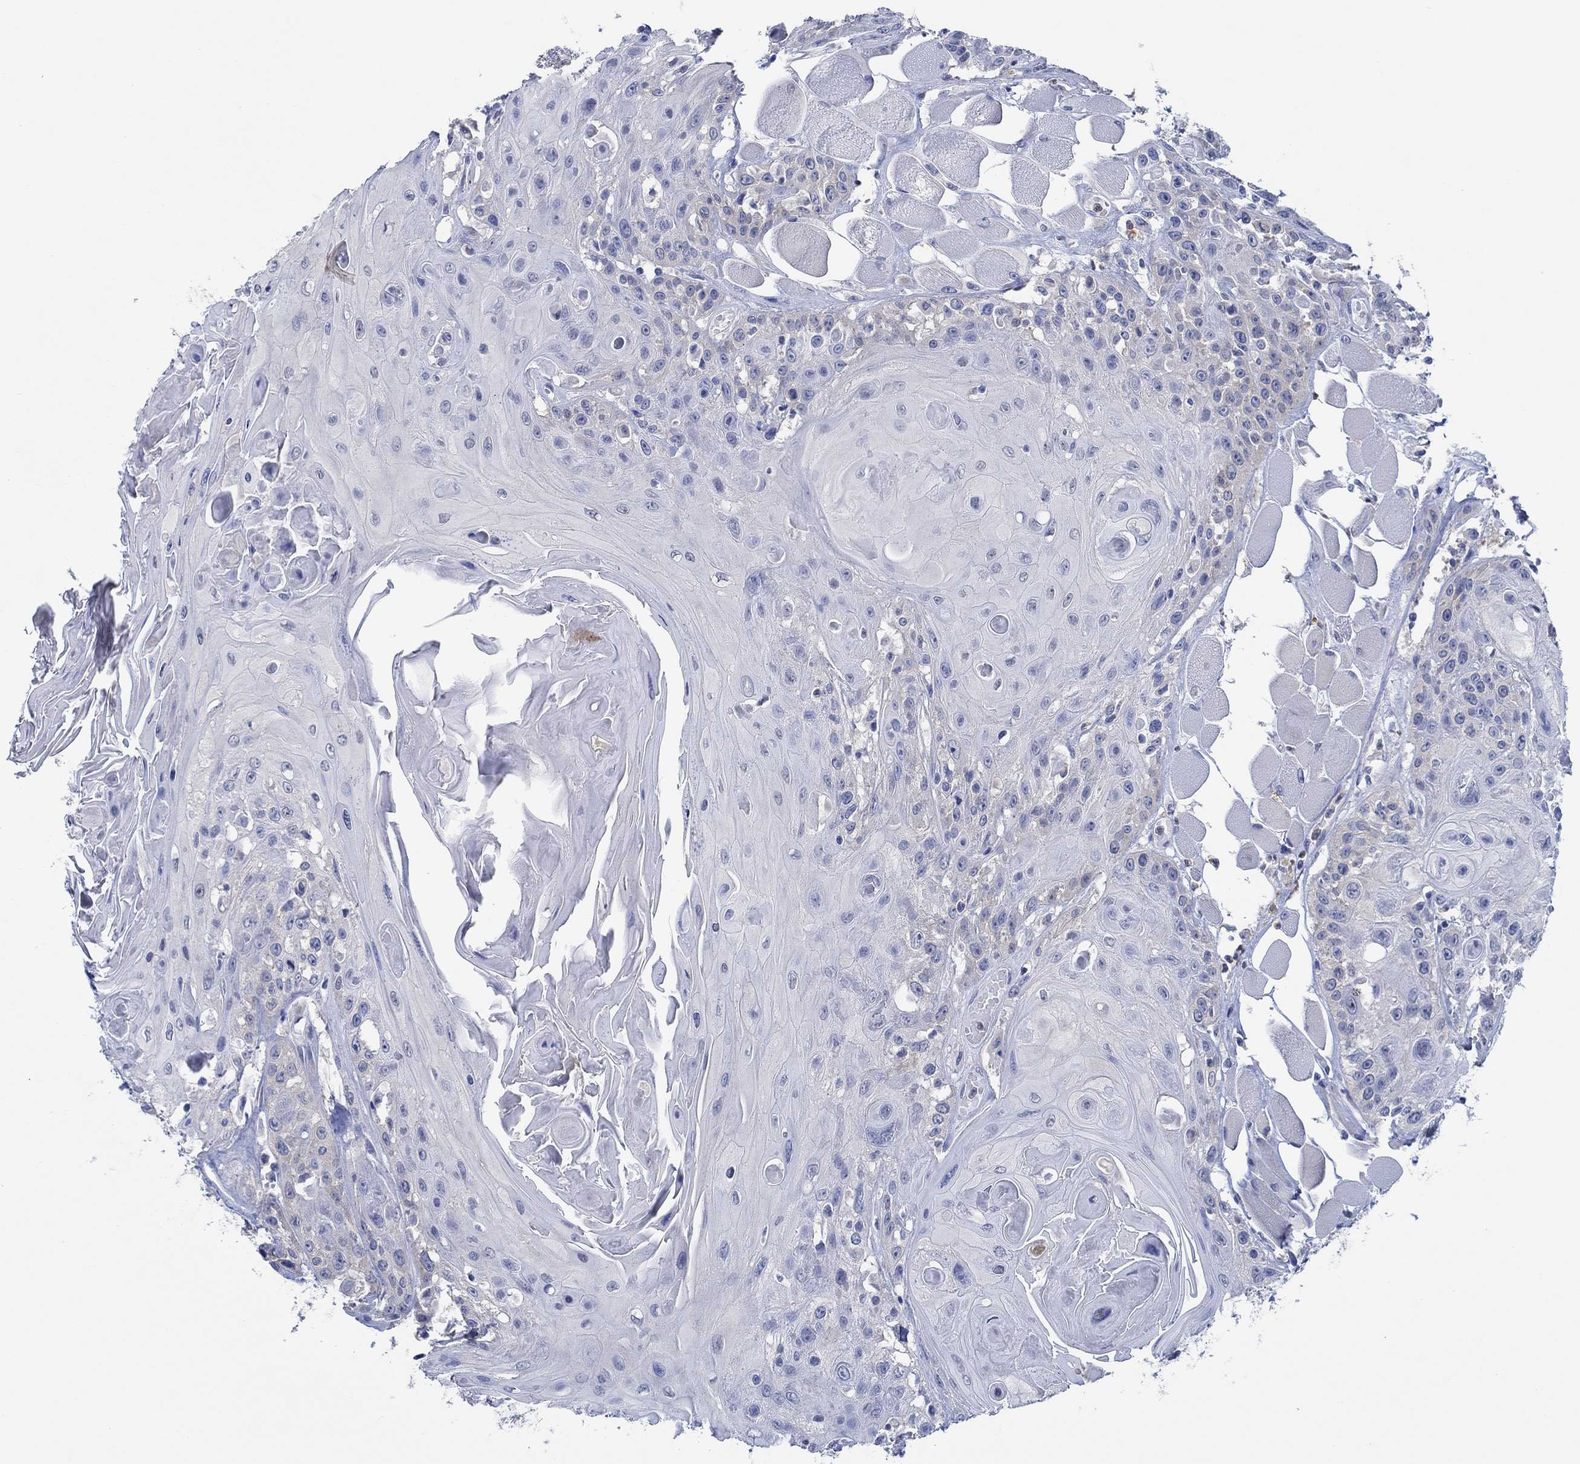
{"staining": {"intensity": "negative", "quantity": "none", "location": "none"}, "tissue": "head and neck cancer", "cell_type": "Tumor cells", "image_type": "cancer", "snomed": [{"axis": "morphology", "description": "Squamous cell carcinoma, NOS"}, {"axis": "topography", "description": "Head-Neck"}], "caption": "Head and neck cancer was stained to show a protein in brown. There is no significant staining in tumor cells.", "gene": "ZNF671", "patient": {"sex": "female", "age": 59}}